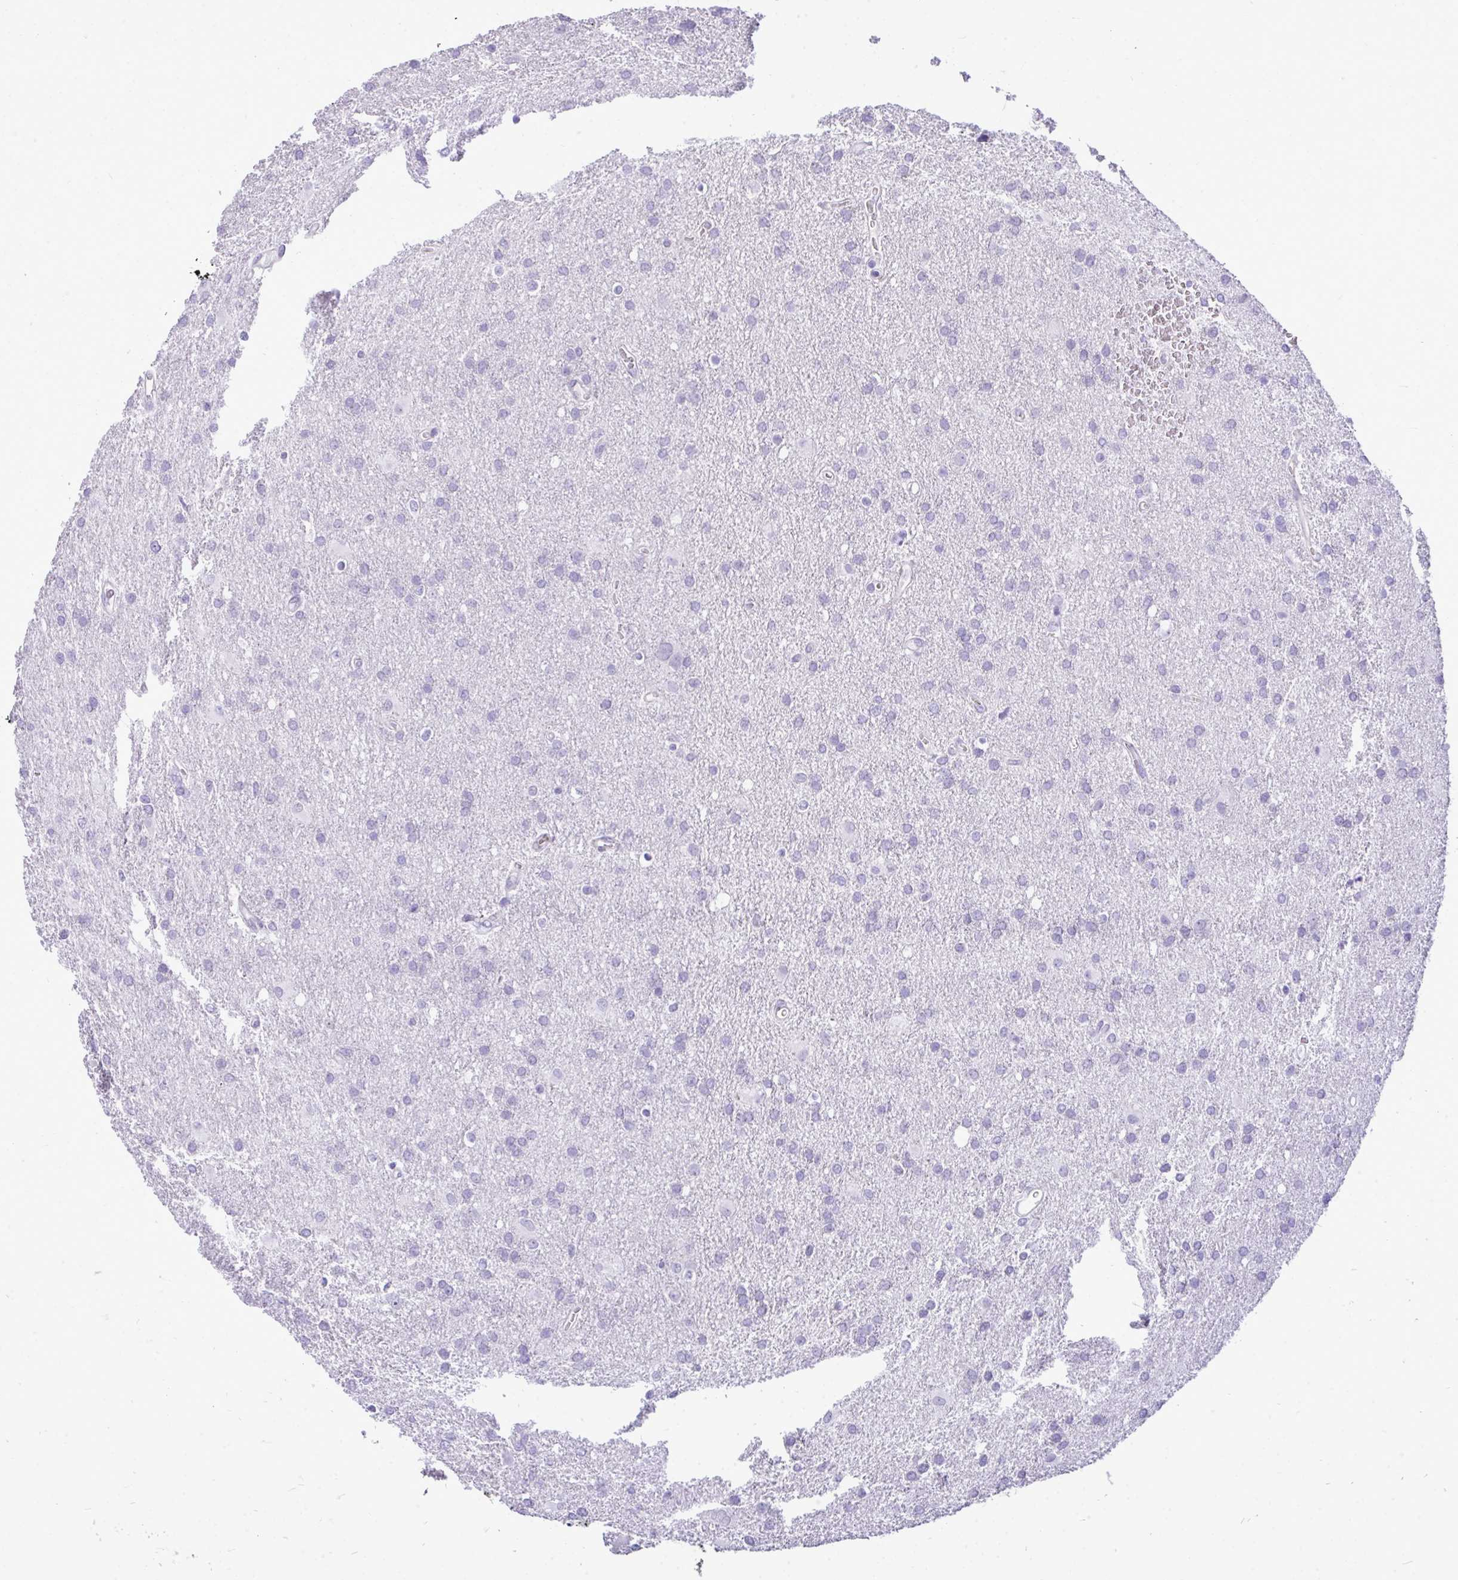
{"staining": {"intensity": "negative", "quantity": "none", "location": "none"}, "tissue": "glioma", "cell_type": "Tumor cells", "image_type": "cancer", "snomed": [{"axis": "morphology", "description": "Glioma, malignant, Low grade"}, {"axis": "topography", "description": "Brain"}], "caption": "This is a histopathology image of IHC staining of malignant low-grade glioma, which shows no positivity in tumor cells. The staining is performed using DAB brown chromogen with nuclei counter-stained in using hematoxylin.", "gene": "PRM2", "patient": {"sex": "male", "age": 66}}